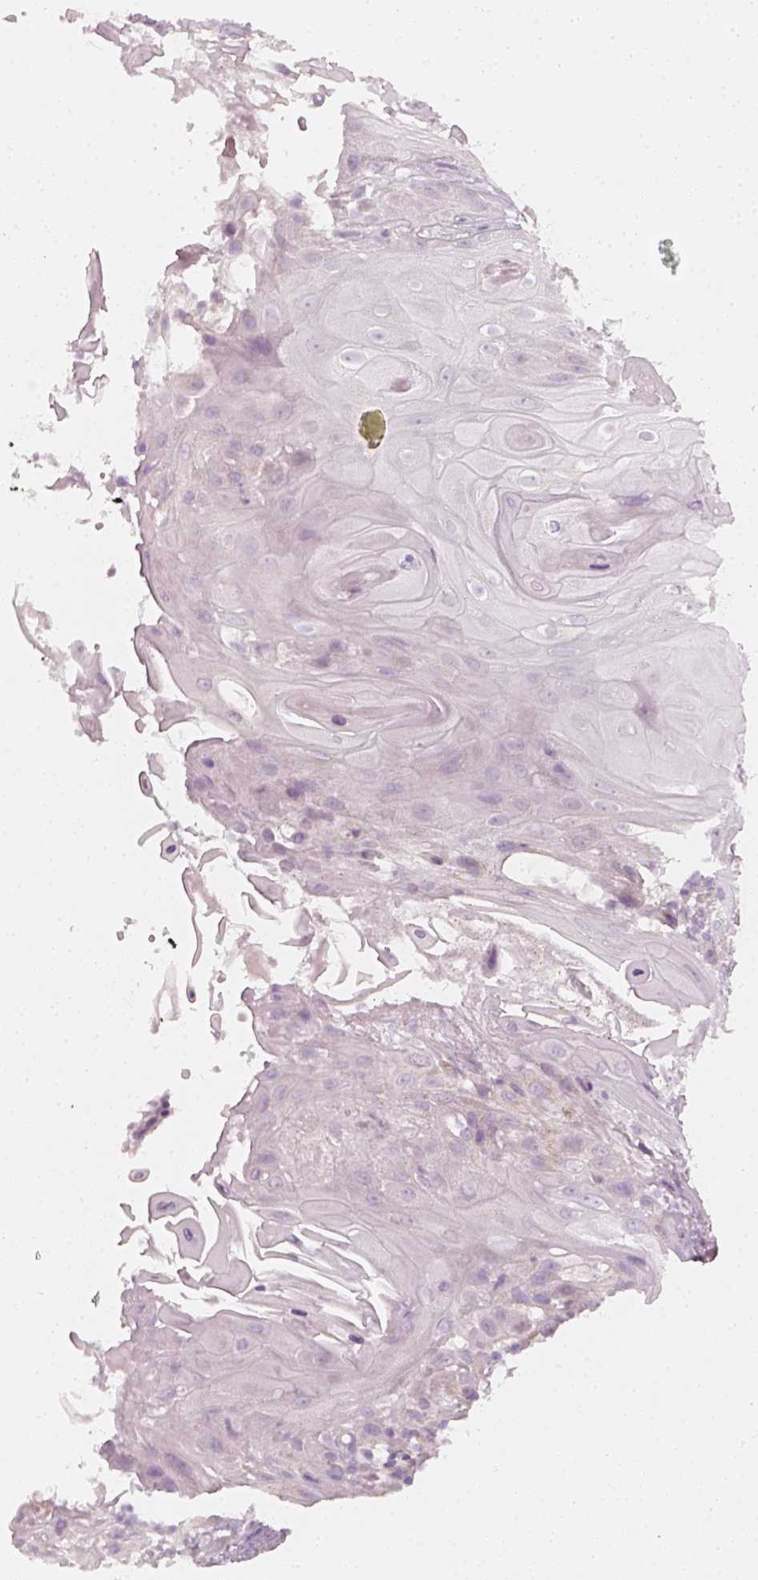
{"staining": {"intensity": "negative", "quantity": "none", "location": "none"}, "tissue": "skin cancer", "cell_type": "Tumor cells", "image_type": "cancer", "snomed": [{"axis": "morphology", "description": "Squamous cell carcinoma, NOS"}, {"axis": "topography", "description": "Skin"}], "caption": "Tumor cells show no significant protein expression in skin cancer (squamous cell carcinoma).", "gene": "PRAME", "patient": {"sex": "male", "age": 62}}